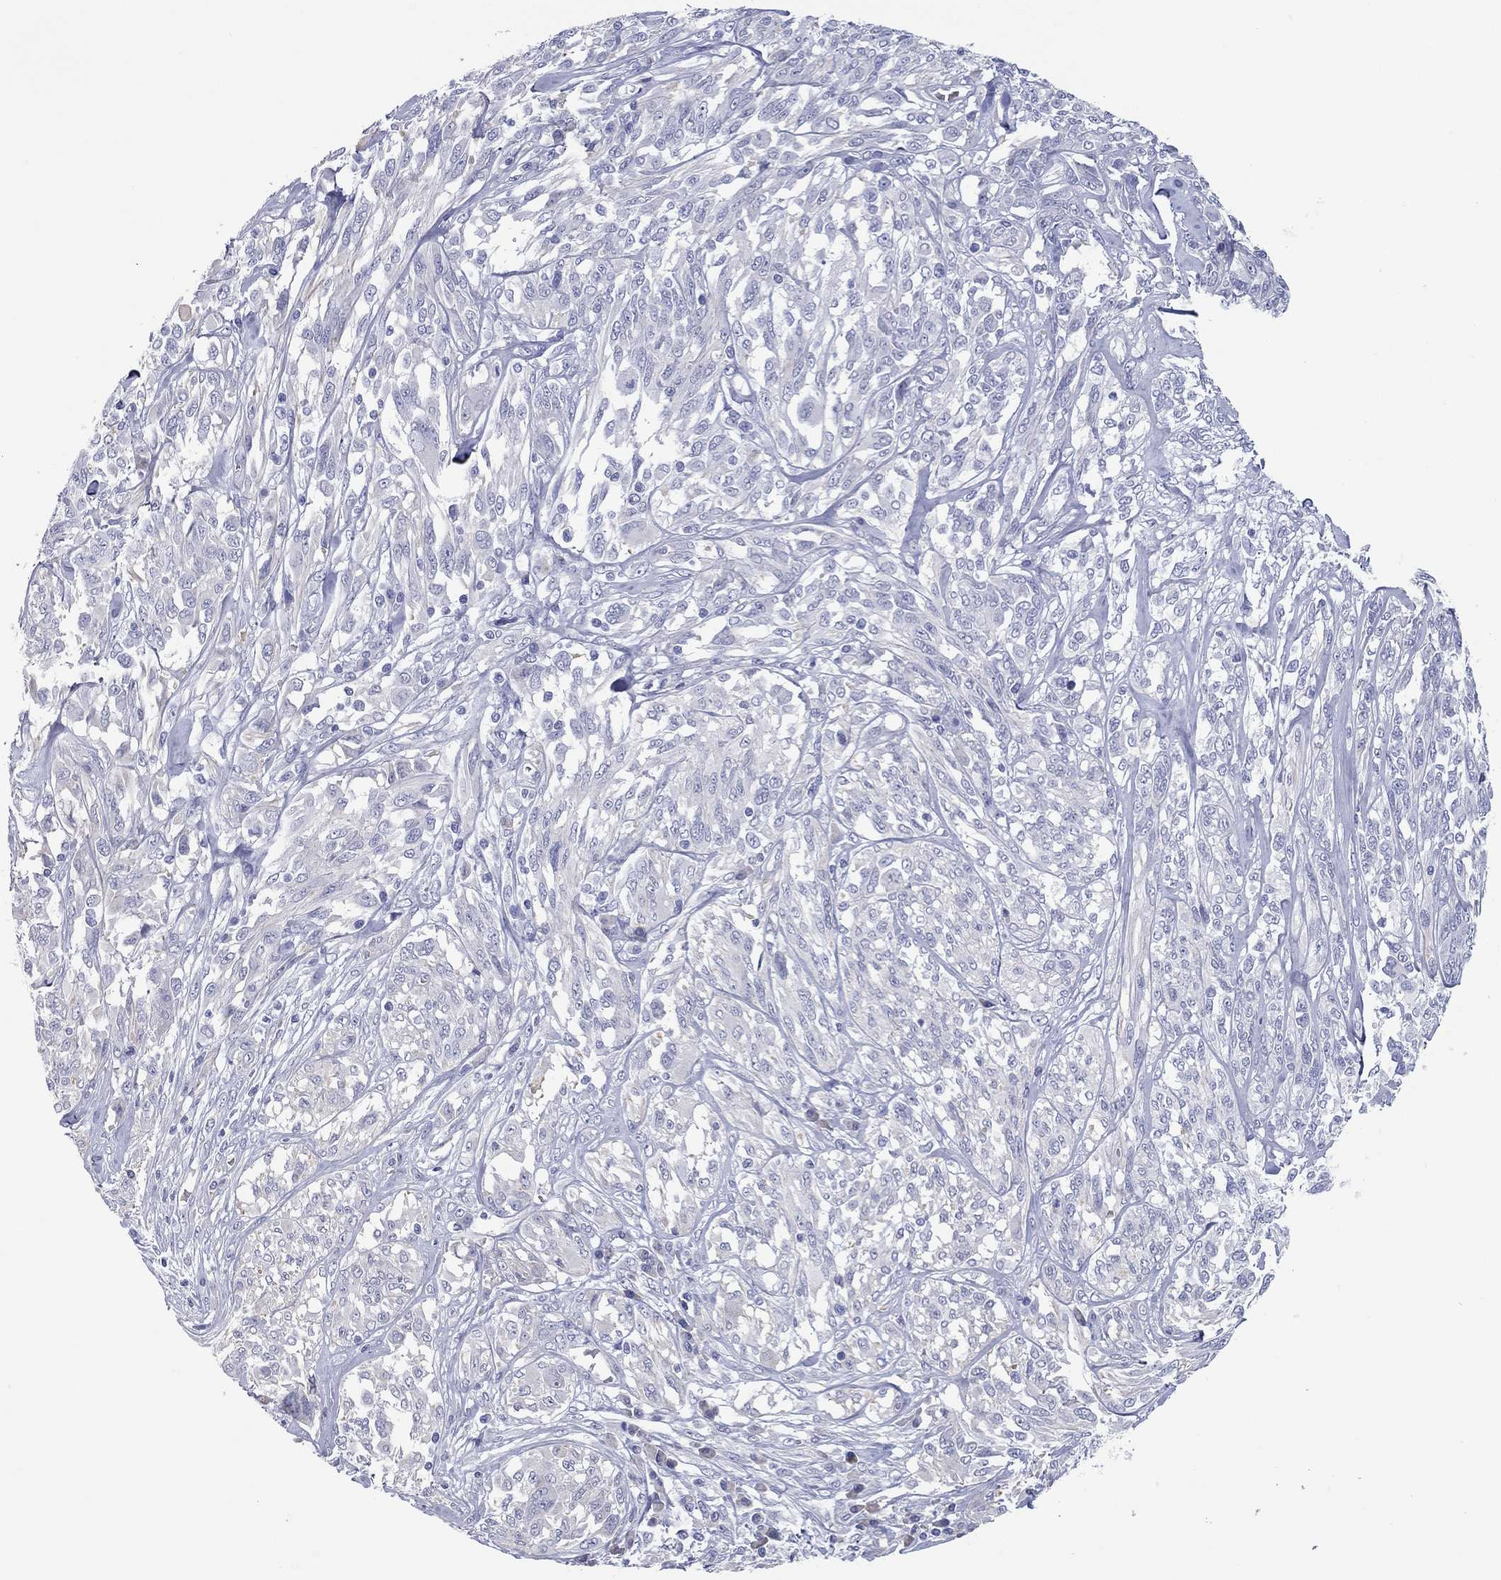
{"staining": {"intensity": "negative", "quantity": "none", "location": "none"}, "tissue": "melanoma", "cell_type": "Tumor cells", "image_type": "cancer", "snomed": [{"axis": "morphology", "description": "Malignant melanoma, NOS"}, {"axis": "topography", "description": "Skin"}], "caption": "A photomicrograph of malignant melanoma stained for a protein demonstrates no brown staining in tumor cells.", "gene": "UNC119B", "patient": {"sex": "female", "age": 91}}